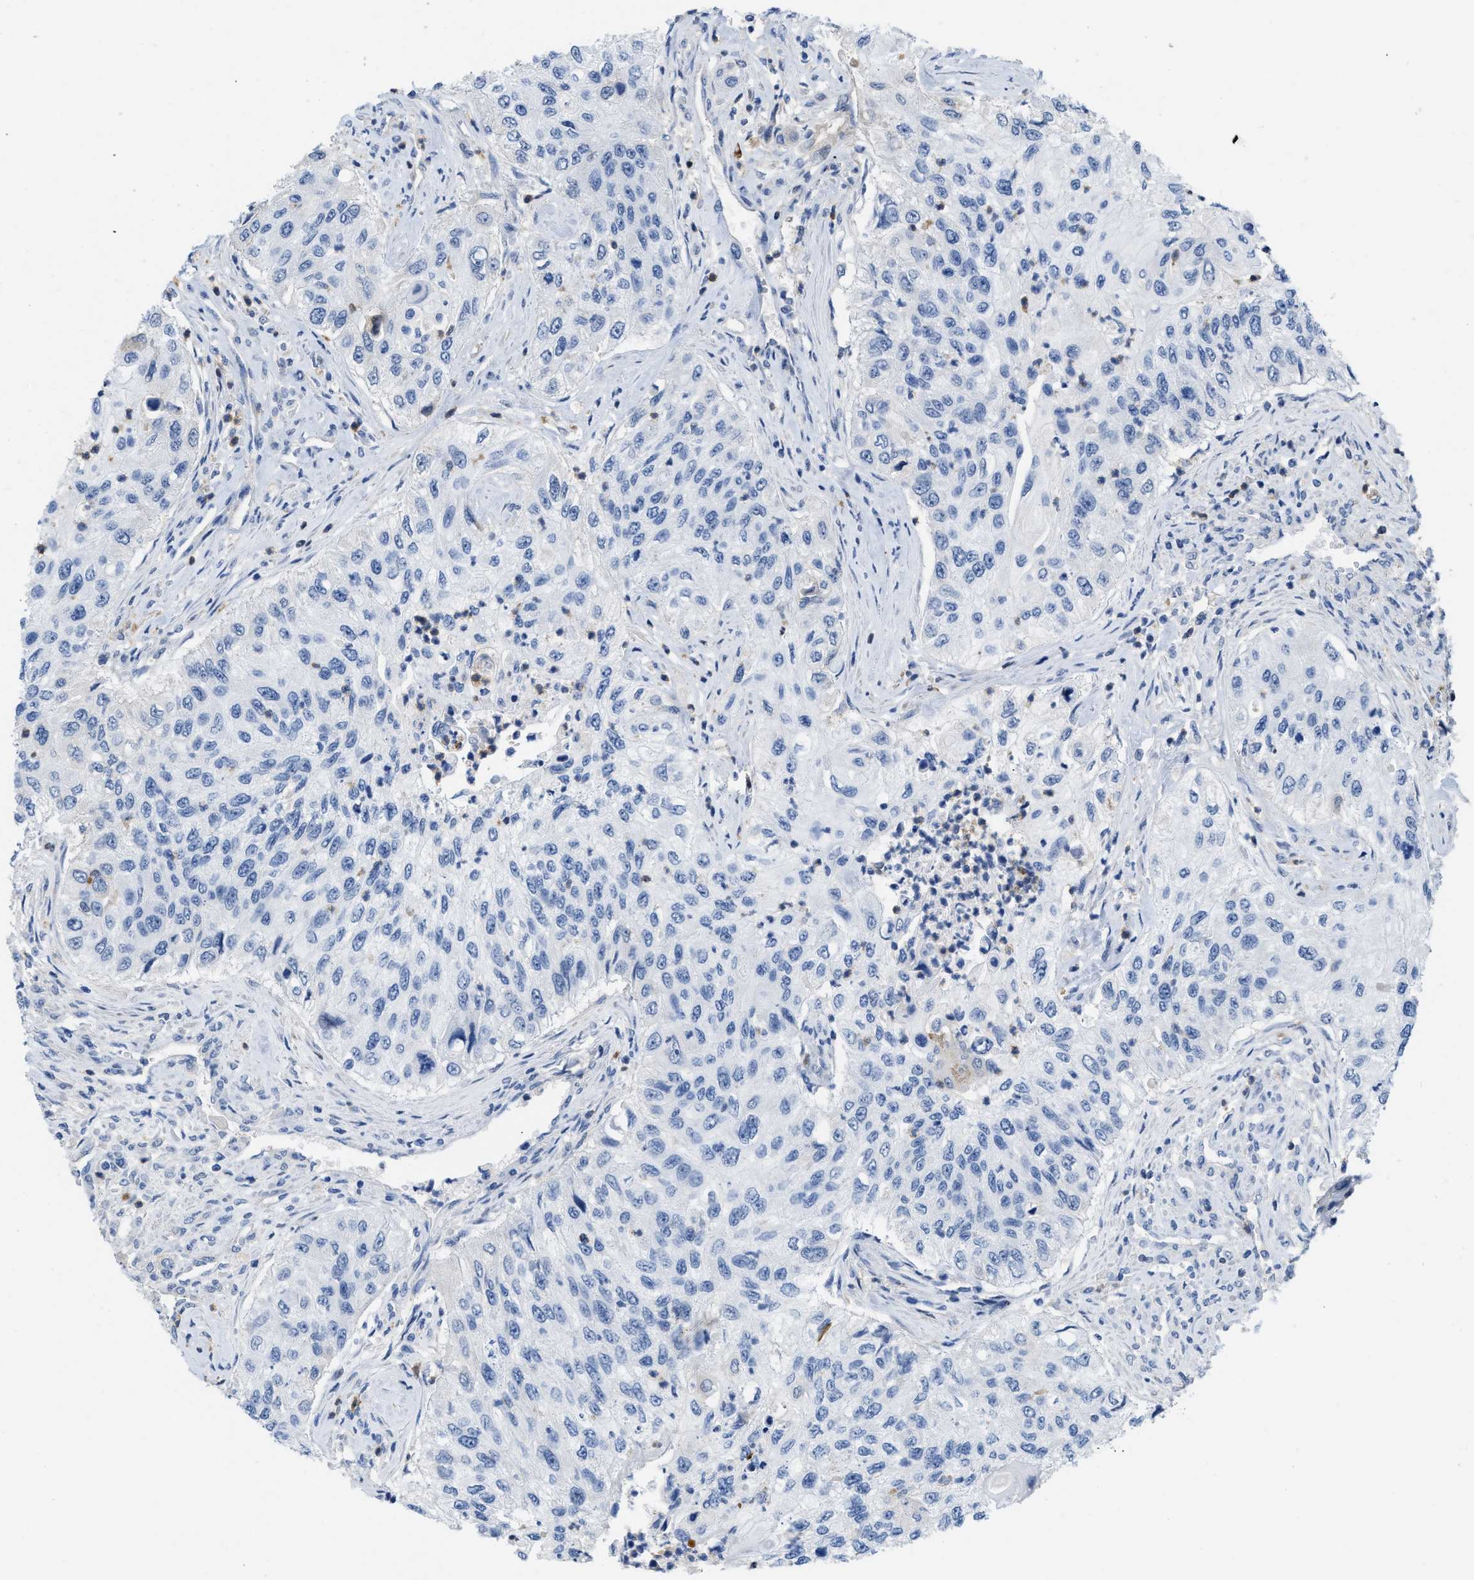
{"staining": {"intensity": "negative", "quantity": "none", "location": "none"}, "tissue": "urothelial cancer", "cell_type": "Tumor cells", "image_type": "cancer", "snomed": [{"axis": "morphology", "description": "Urothelial carcinoma, High grade"}, {"axis": "topography", "description": "Urinary bladder"}], "caption": "Histopathology image shows no protein positivity in tumor cells of urothelial cancer tissue. (DAB (3,3'-diaminobenzidine) IHC, high magnification).", "gene": "BOLL", "patient": {"sex": "female", "age": 60}}